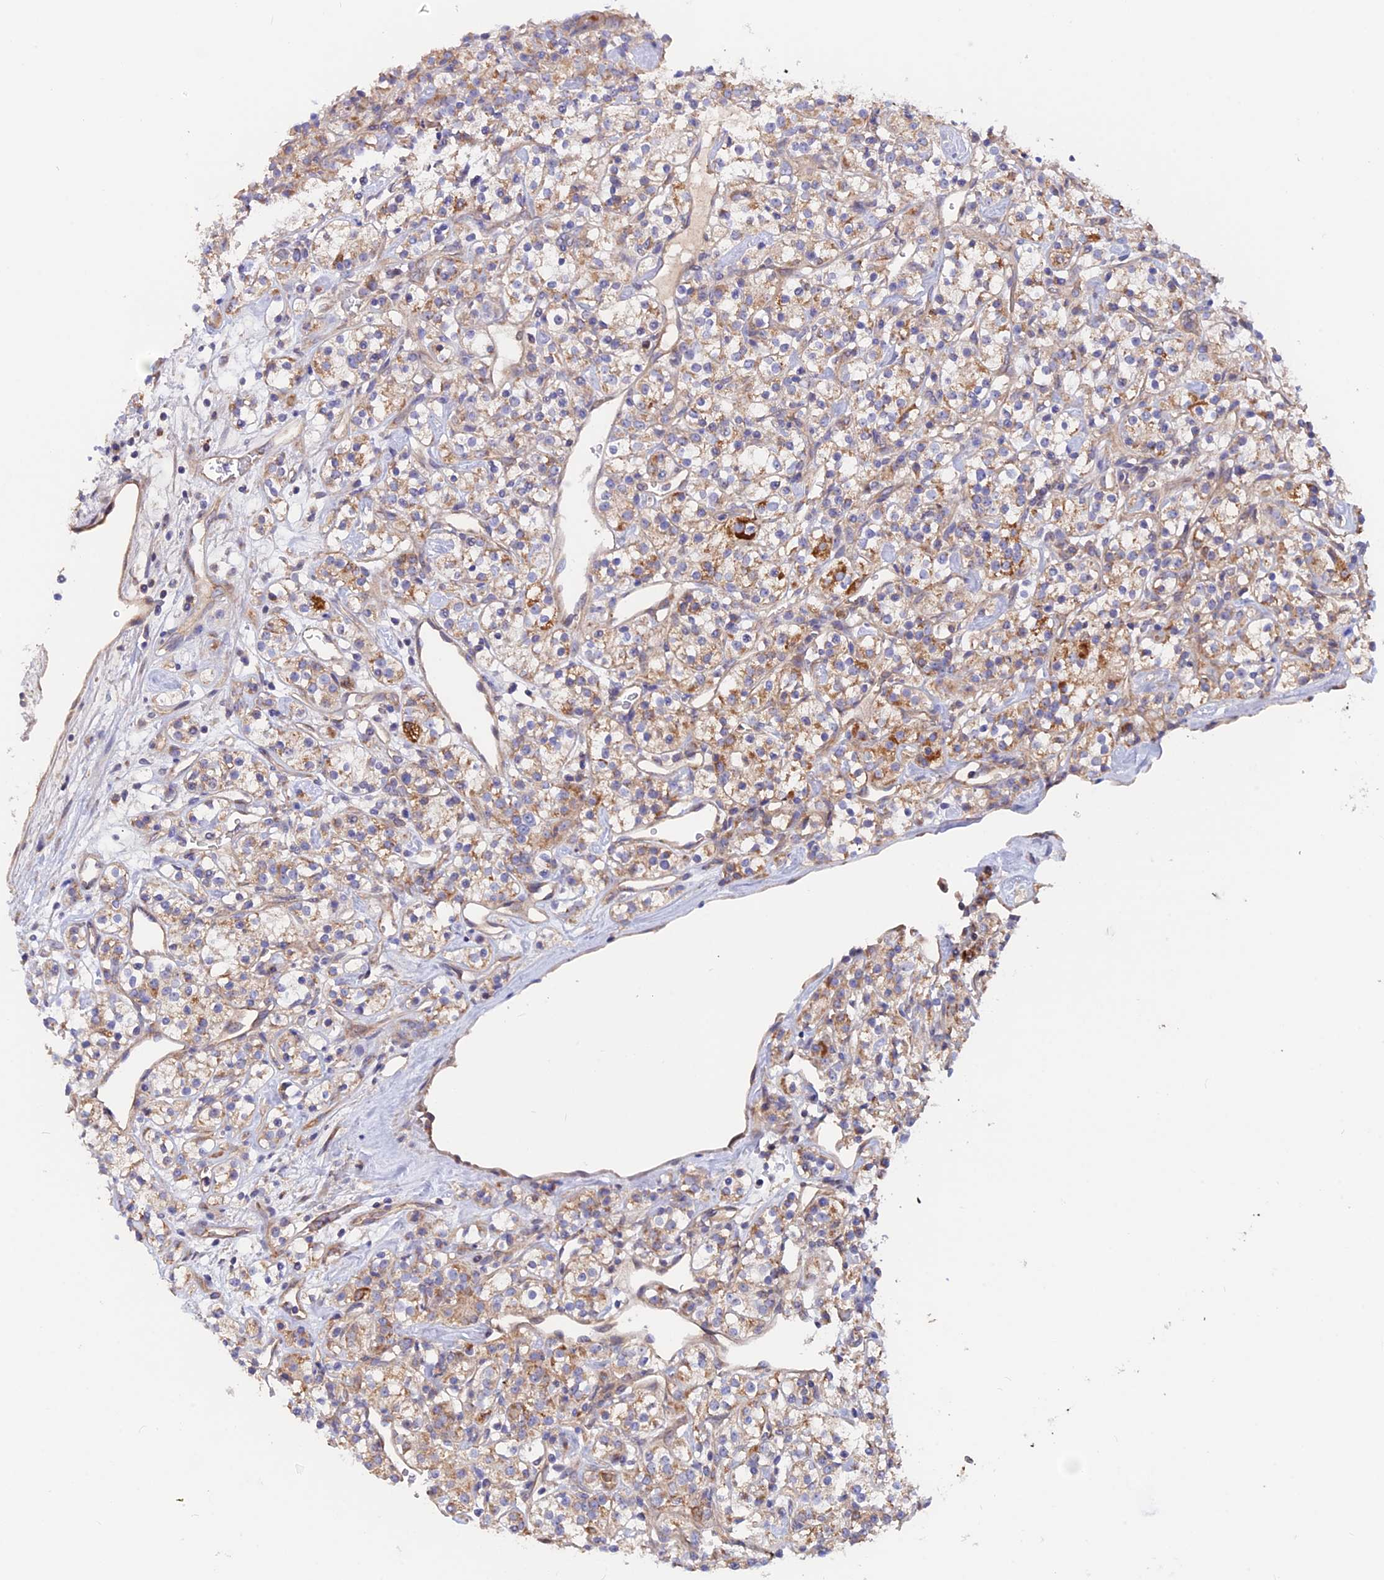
{"staining": {"intensity": "moderate", "quantity": ">75%", "location": "cytoplasmic/membranous"}, "tissue": "renal cancer", "cell_type": "Tumor cells", "image_type": "cancer", "snomed": [{"axis": "morphology", "description": "Adenocarcinoma, NOS"}, {"axis": "topography", "description": "Kidney"}], "caption": "Protein positivity by immunohistochemistry (IHC) exhibits moderate cytoplasmic/membranous expression in approximately >75% of tumor cells in renal cancer.", "gene": "HYCC1", "patient": {"sex": "male", "age": 77}}